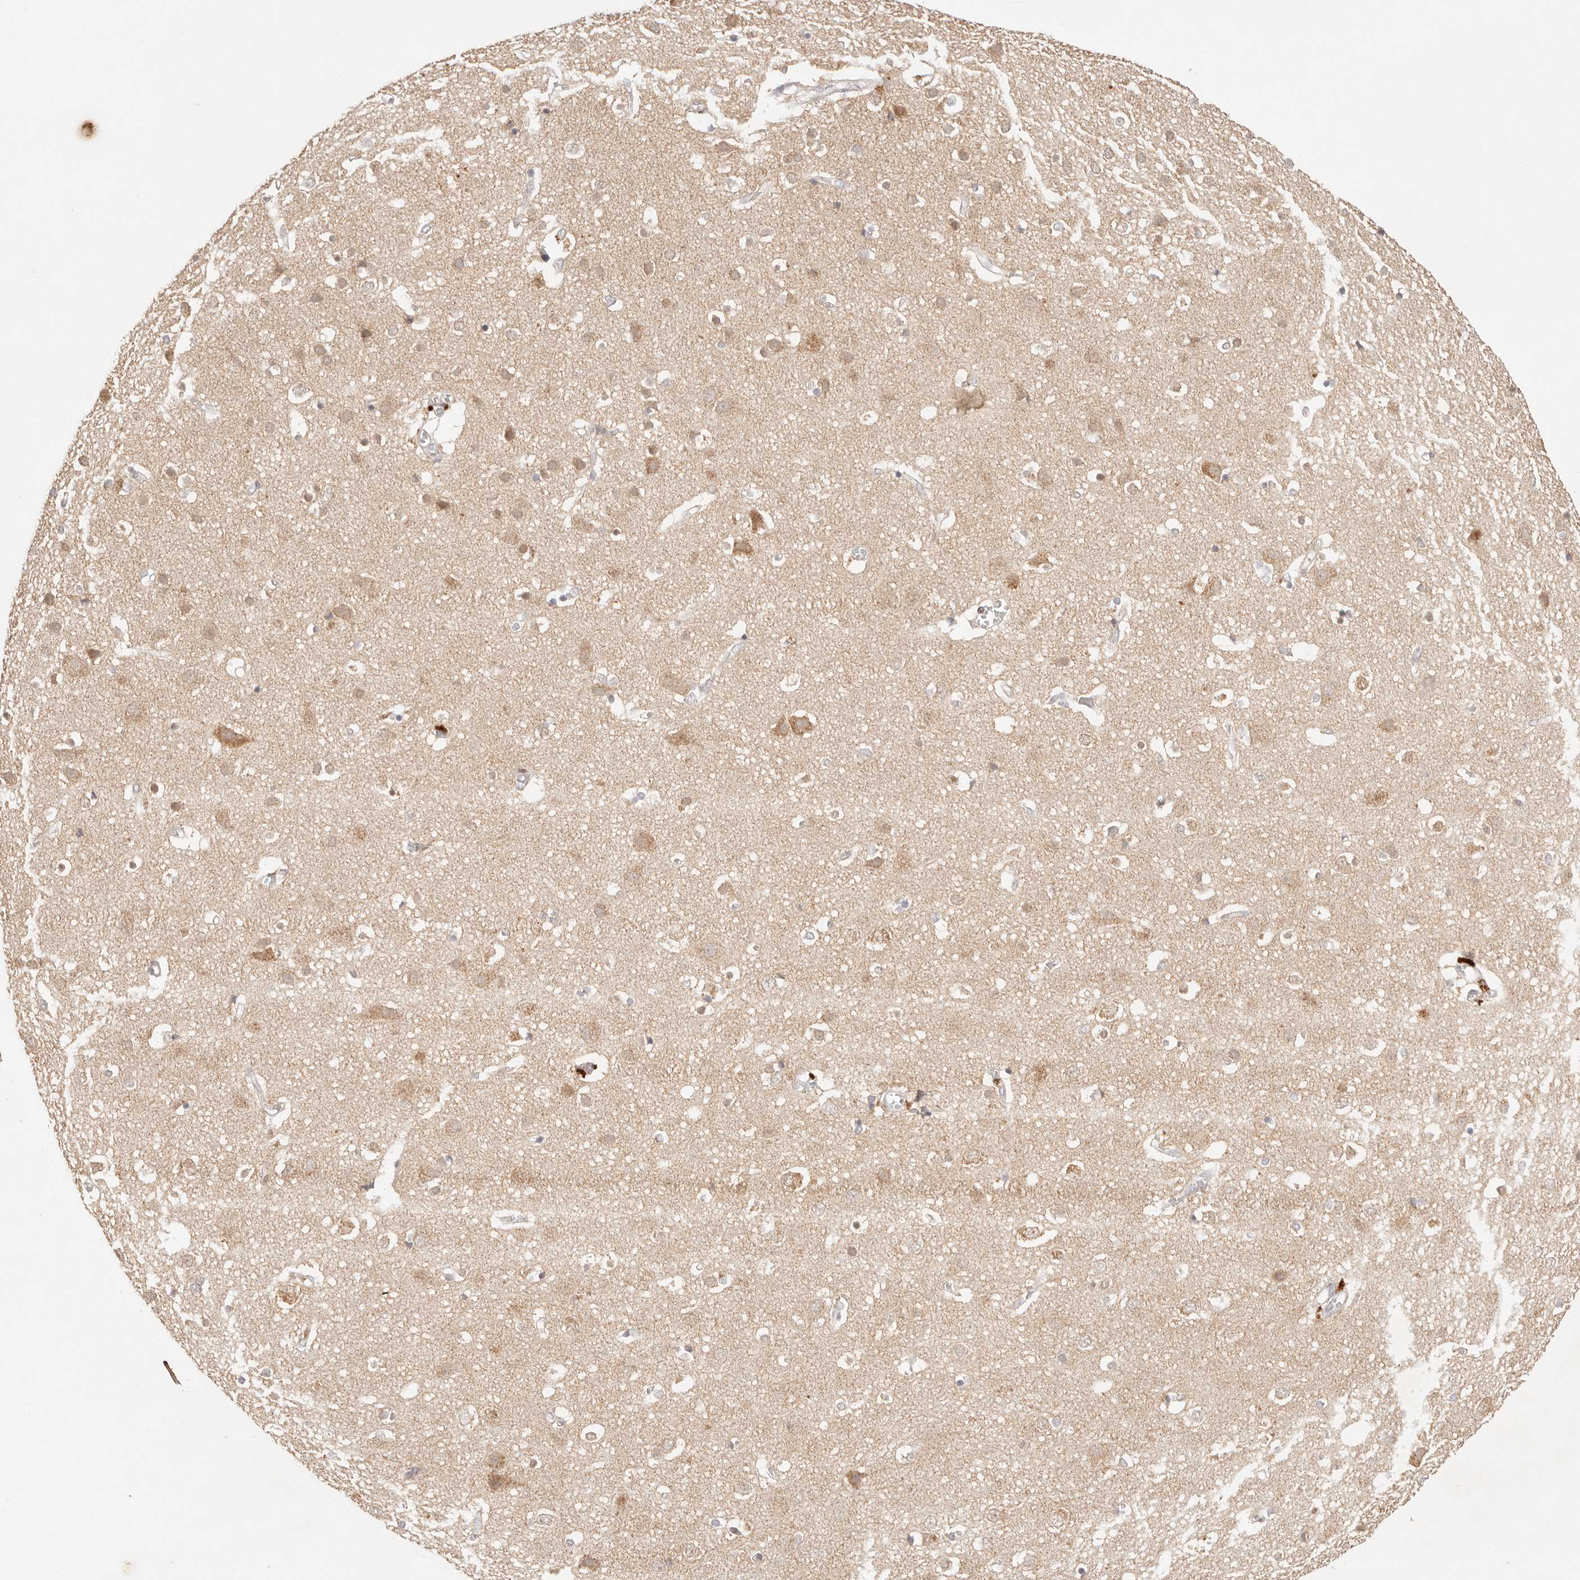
{"staining": {"intensity": "negative", "quantity": "none", "location": "none"}, "tissue": "cerebral cortex", "cell_type": "Endothelial cells", "image_type": "normal", "snomed": [{"axis": "morphology", "description": "Normal tissue, NOS"}, {"axis": "topography", "description": "Cerebral cortex"}], "caption": "IHC image of unremarkable human cerebral cortex stained for a protein (brown), which shows no expression in endothelial cells.", "gene": "COA6", "patient": {"sex": "male", "age": 54}}